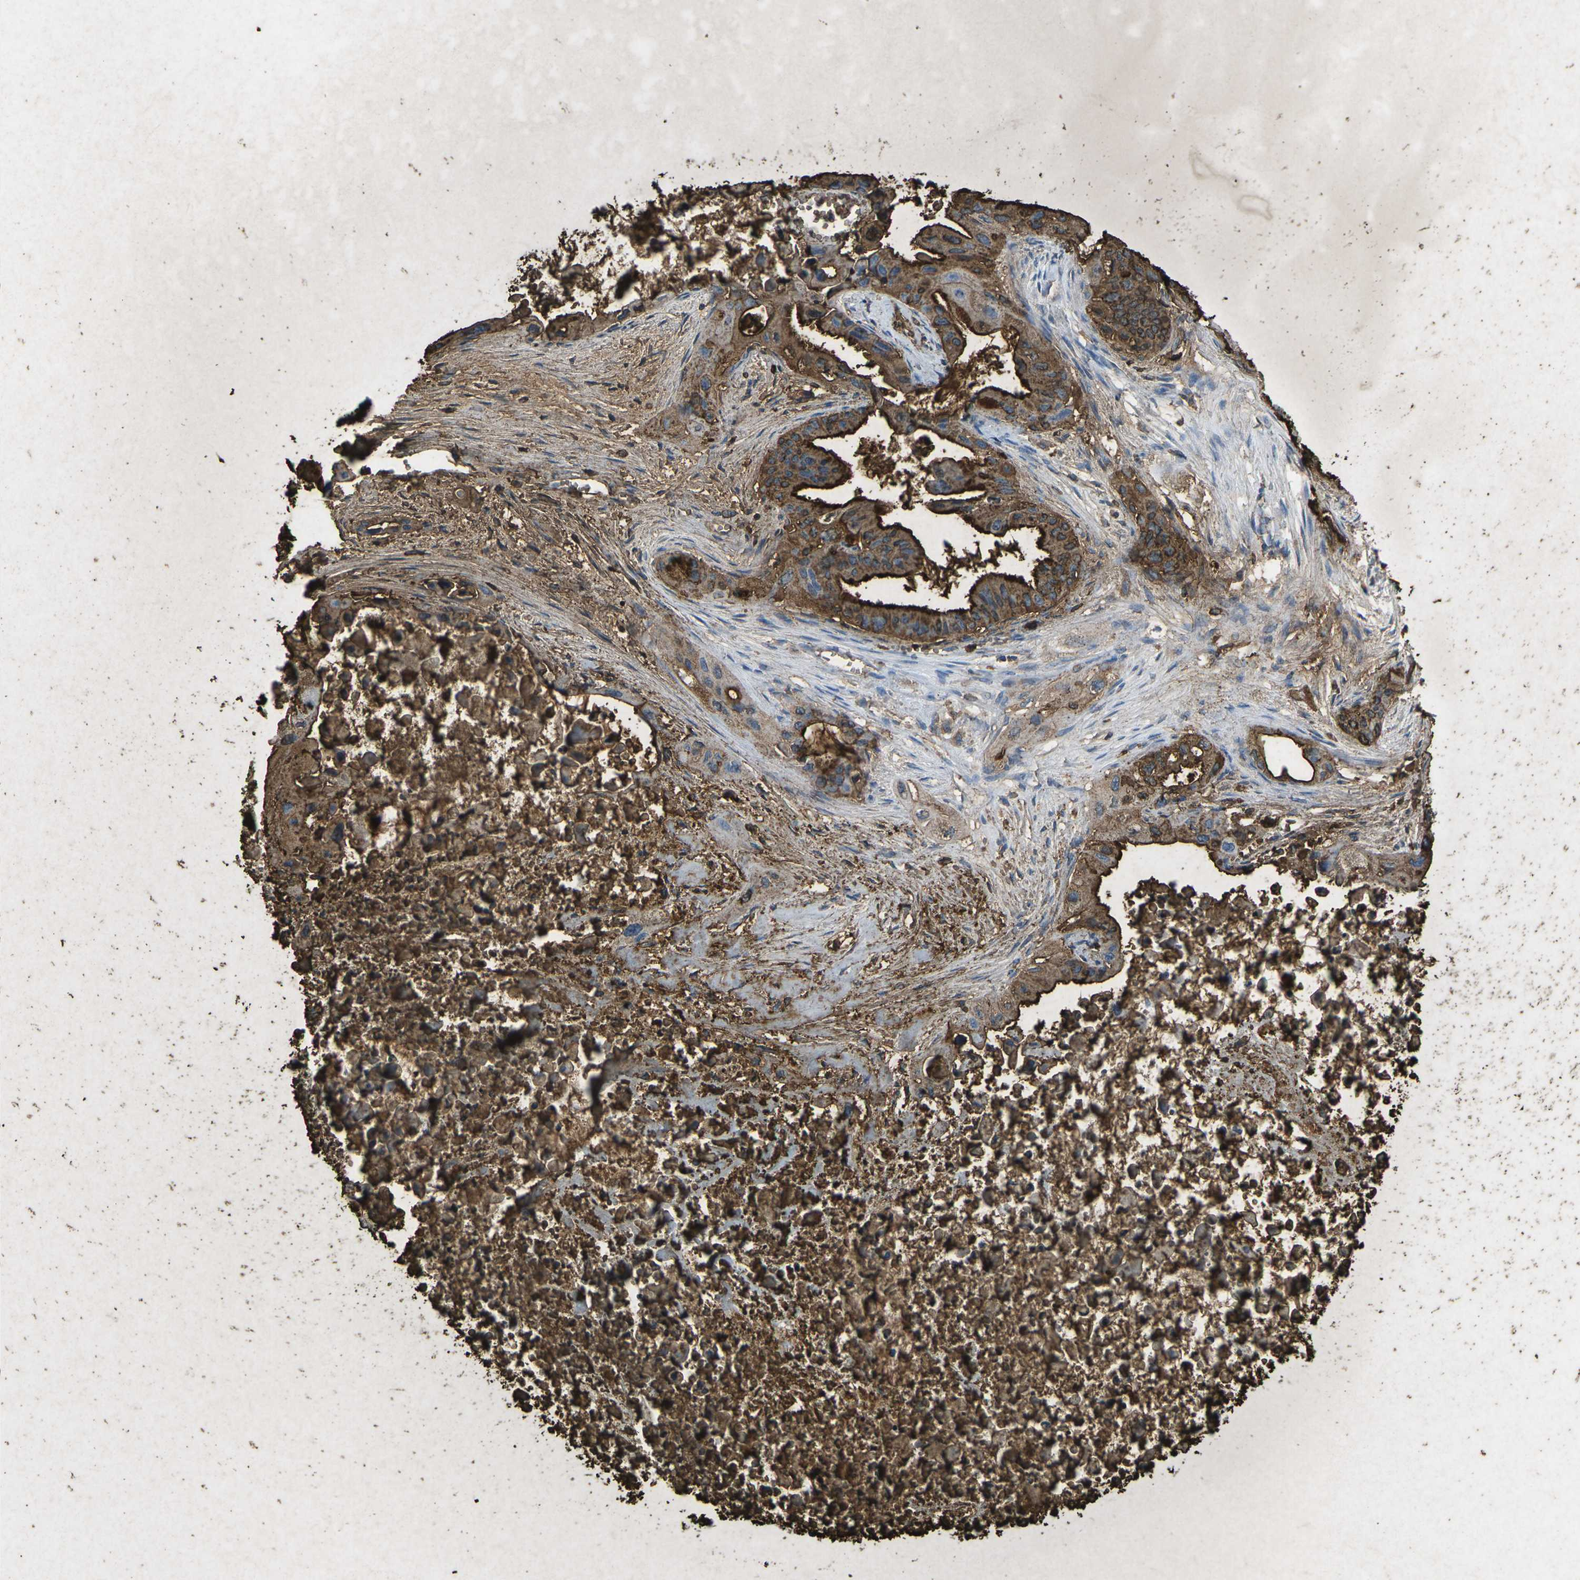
{"staining": {"intensity": "strong", "quantity": ">75%", "location": "cytoplasmic/membranous"}, "tissue": "pancreatic cancer", "cell_type": "Tumor cells", "image_type": "cancer", "snomed": [{"axis": "morphology", "description": "Adenocarcinoma, NOS"}, {"axis": "topography", "description": "Pancreas"}], "caption": "Strong cytoplasmic/membranous positivity is appreciated in about >75% of tumor cells in pancreatic cancer (adenocarcinoma).", "gene": "CTAGE1", "patient": {"sex": "male", "age": 73}}